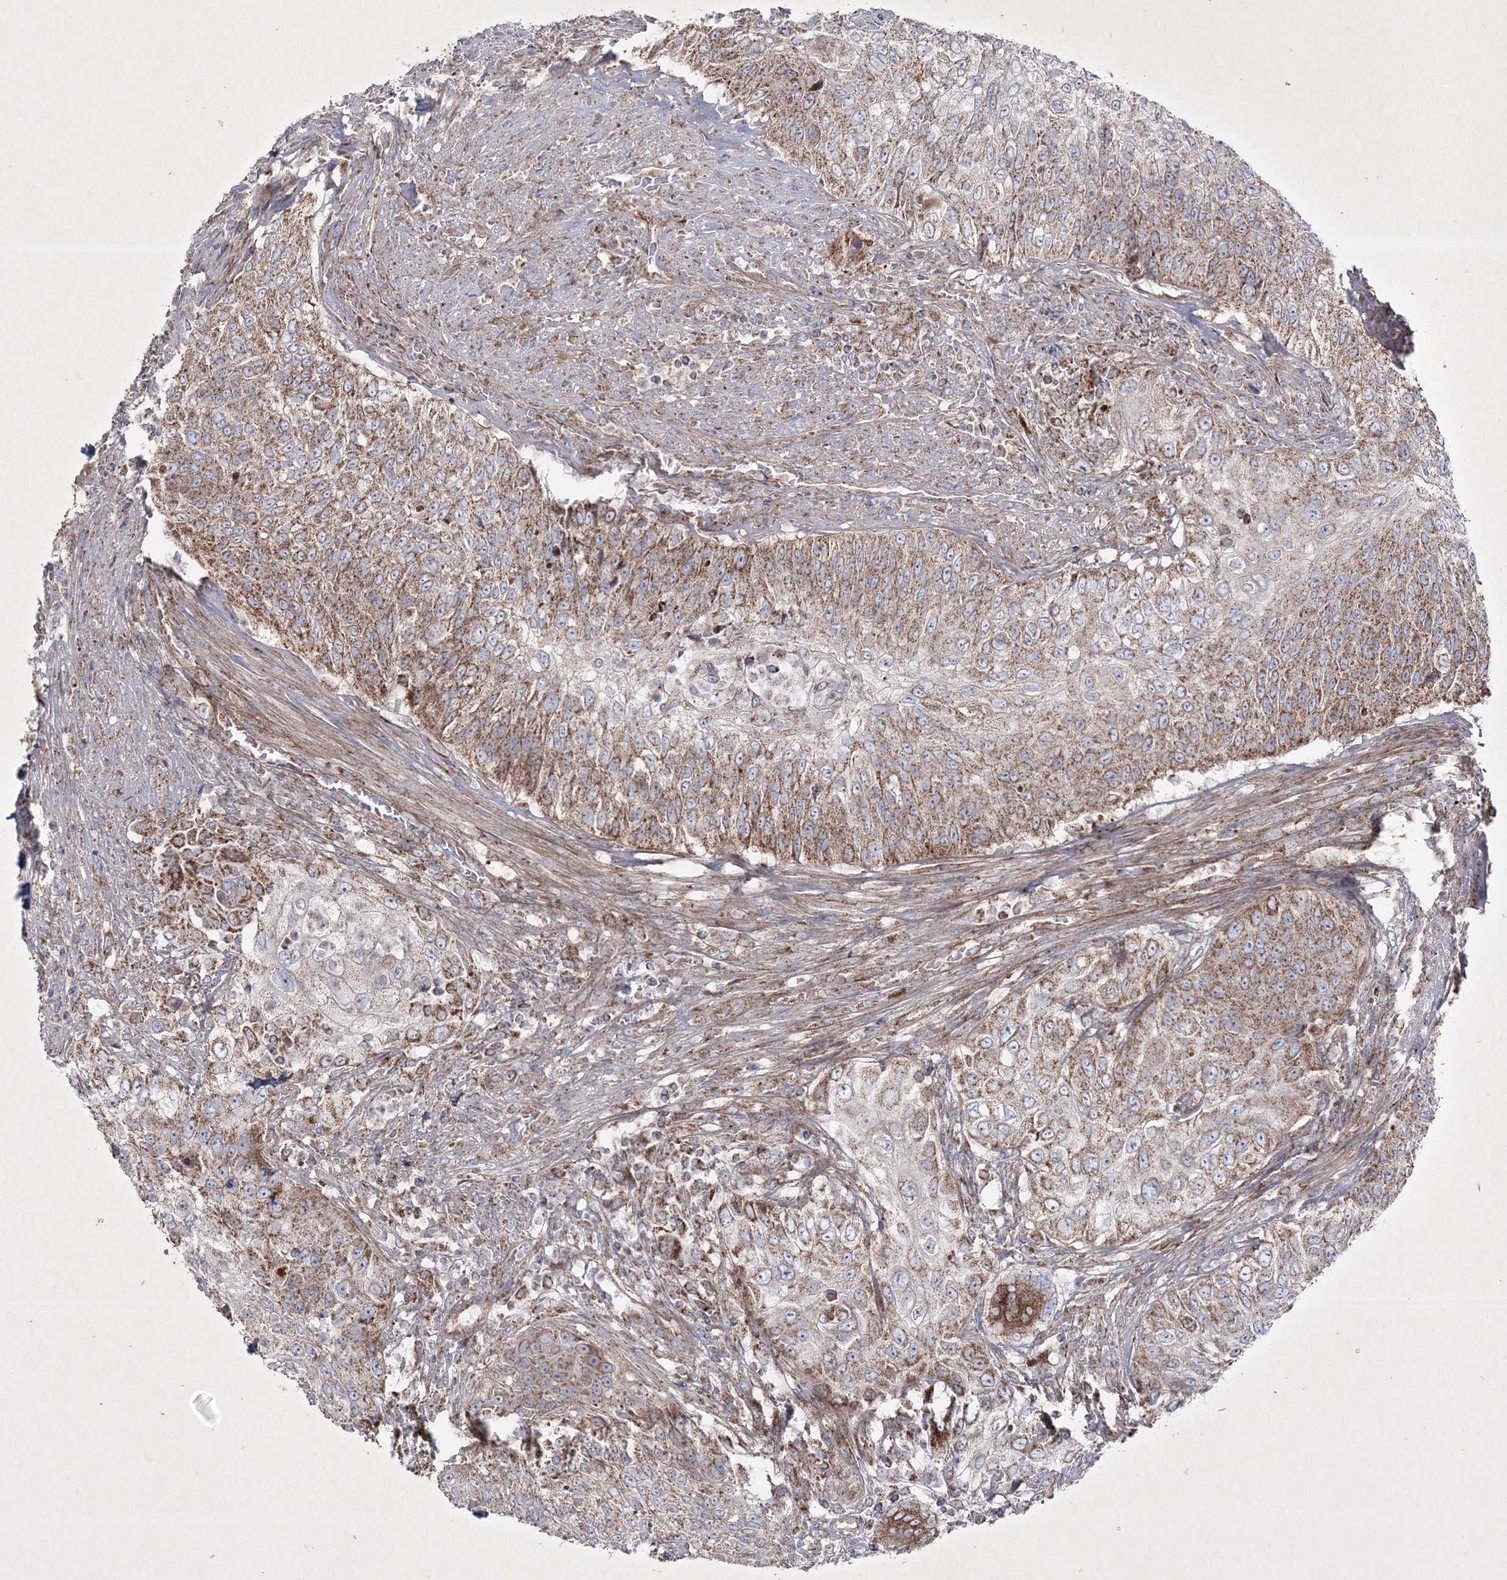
{"staining": {"intensity": "moderate", "quantity": ">75%", "location": "cytoplasmic/membranous"}, "tissue": "urothelial cancer", "cell_type": "Tumor cells", "image_type": "cancer", "snomed": [{"axis": "morphology", "description": "Urothelial carcinoma, High grade"}, {"axis": "topography", "description": "Urinary bladder"}], "caption": "Tumor cells reveal medium levels of moderate cytoplasmic/membranous staining in approximately >75% of cells in urothelial cancer. Nuclei are stained in blue.", "gene": "RICTOR", "patient": {"sex": "female", "age": 60}}